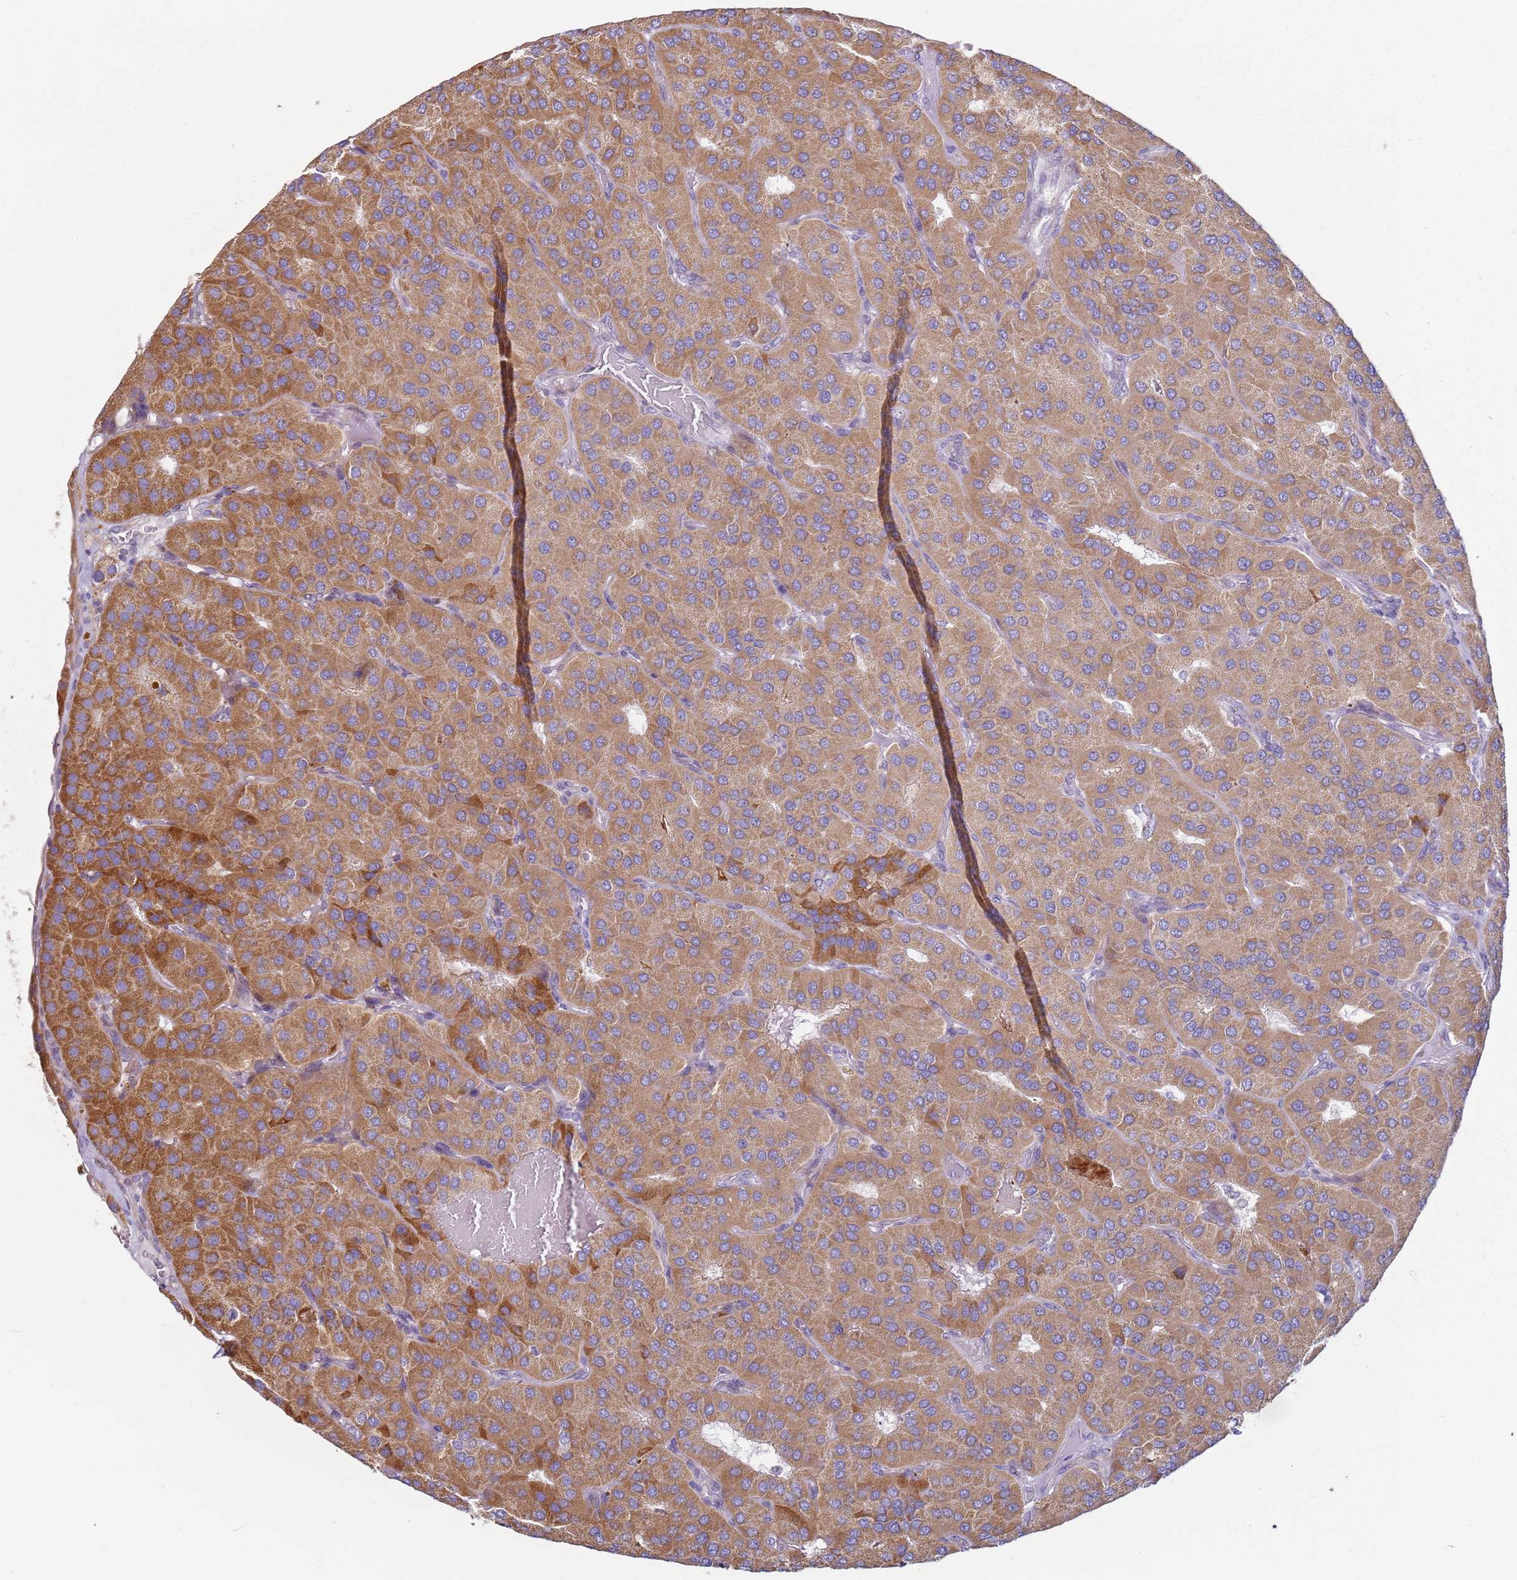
{"staining": {"intensity": "moderate", "quantity": ">75%", "location": "cytoplasmic/membranous"}, "tissue": "parathyroid gland", "cell_type": "Glandular cells", "image_type": "normal", "snomed": [{"axis": "morphology", "description": "Normal tissue, NOS"}, {"axis": "morphology", "description": "Adenoma, NOS"}, {"axis": "topography", "description": "Parathyroid gland"}], "caption": "Parathyroid gland stained for a protein (brown) reveals moderate cytoplasmic/membranous positive positivity in about >75% of glandular cells.", "gene": "ALS2", "patient": {"sex": "female", "age": 86}}